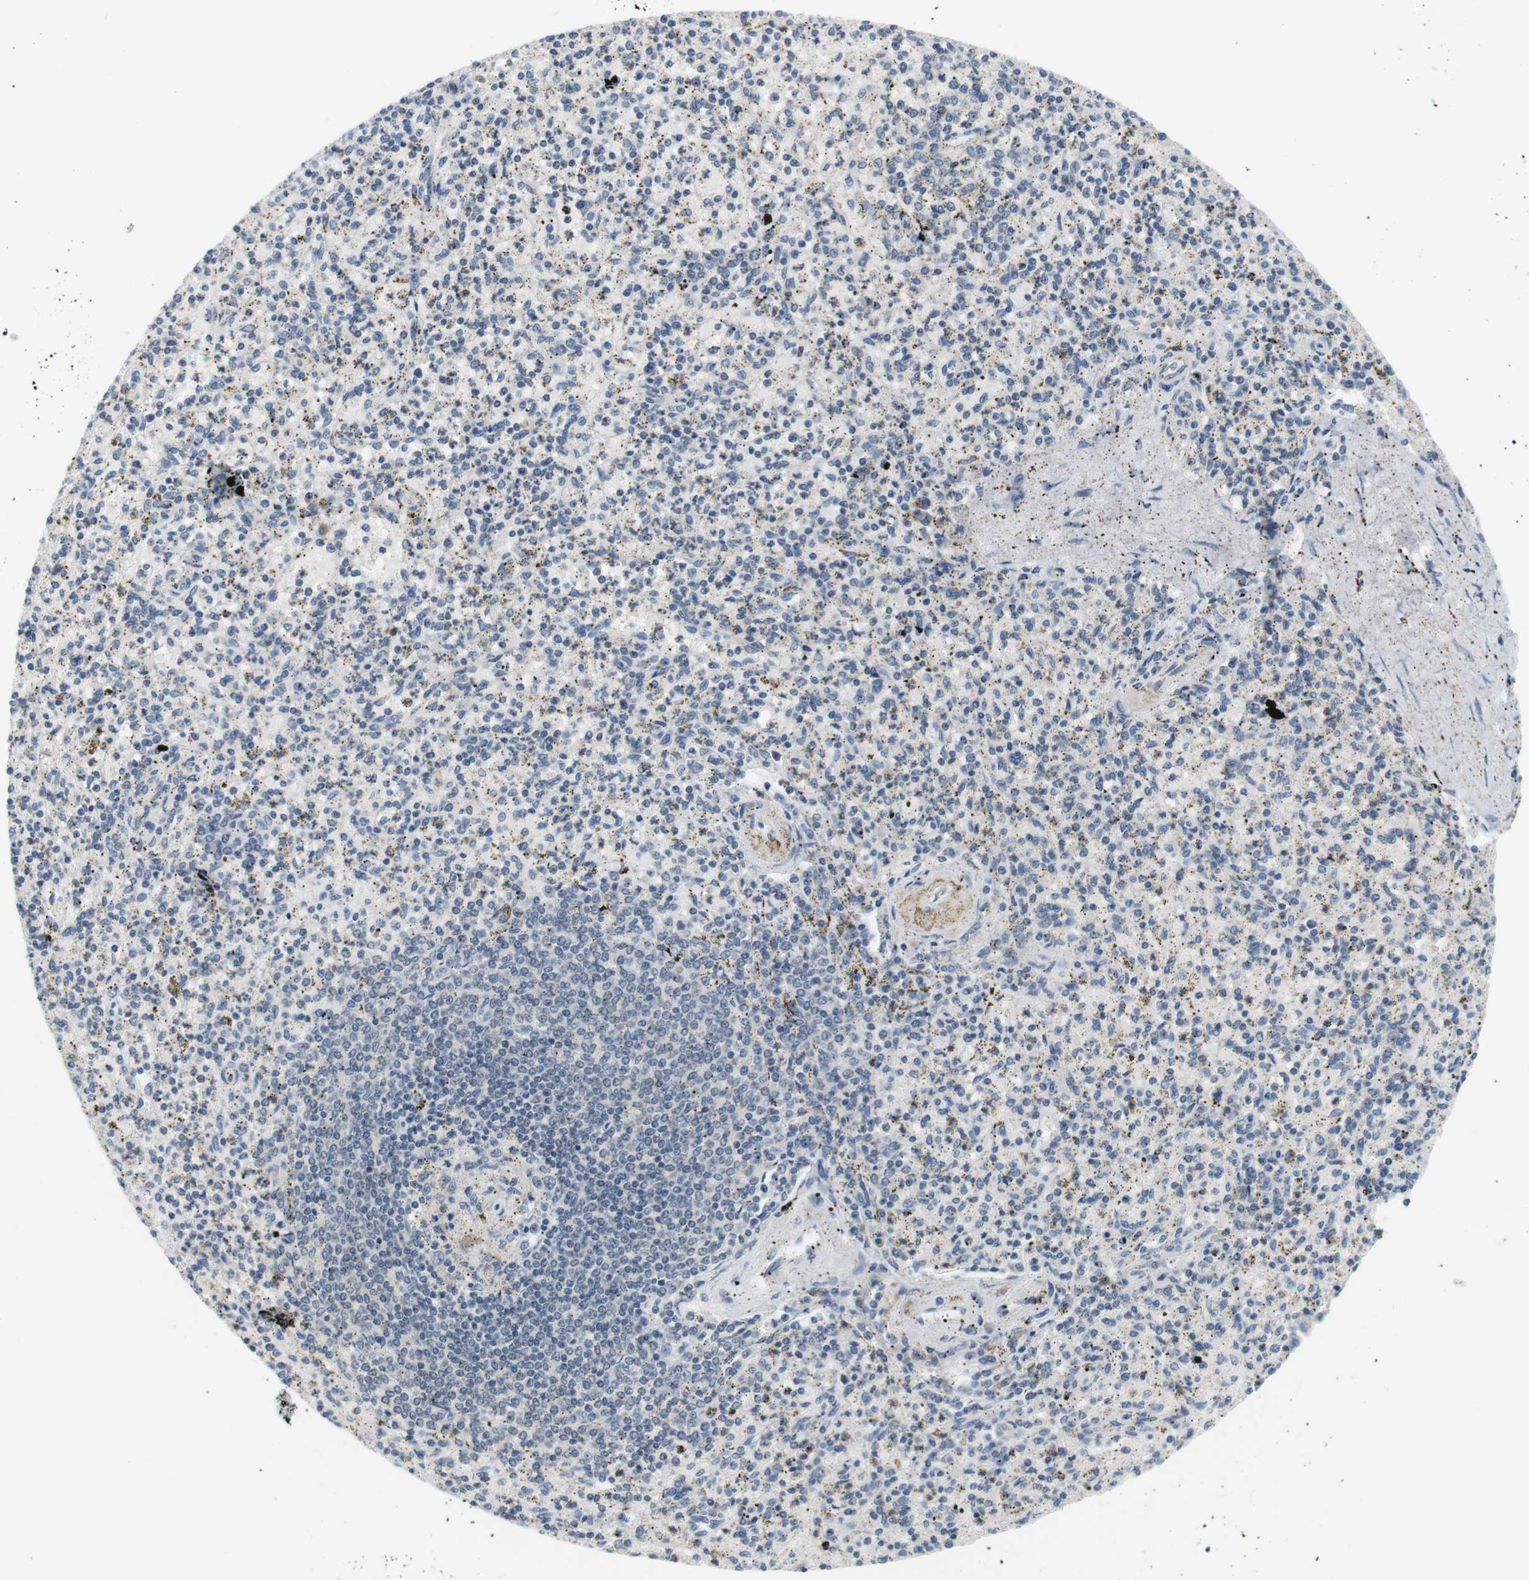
{"staining": {"intensity": "negative", "quantity": "none", "location": "none"}, "tissue": "spleen", "cell_type": "Cells in red pulp", "image_type": "normal", "snomed": [{"axis": "morphology", "description": "Normal tissue, NOS"}, {"axis": "topography", "description": "Spleen"}], "caption": "The immunohistochemistry histopathology image has no significant positivity in cells in red pulp of spleen. (Immunohistochemistry, brightfield microscopy, high magnification).", "gene": "WNT7A", "patient": {"sex": "male", "age": 72}}